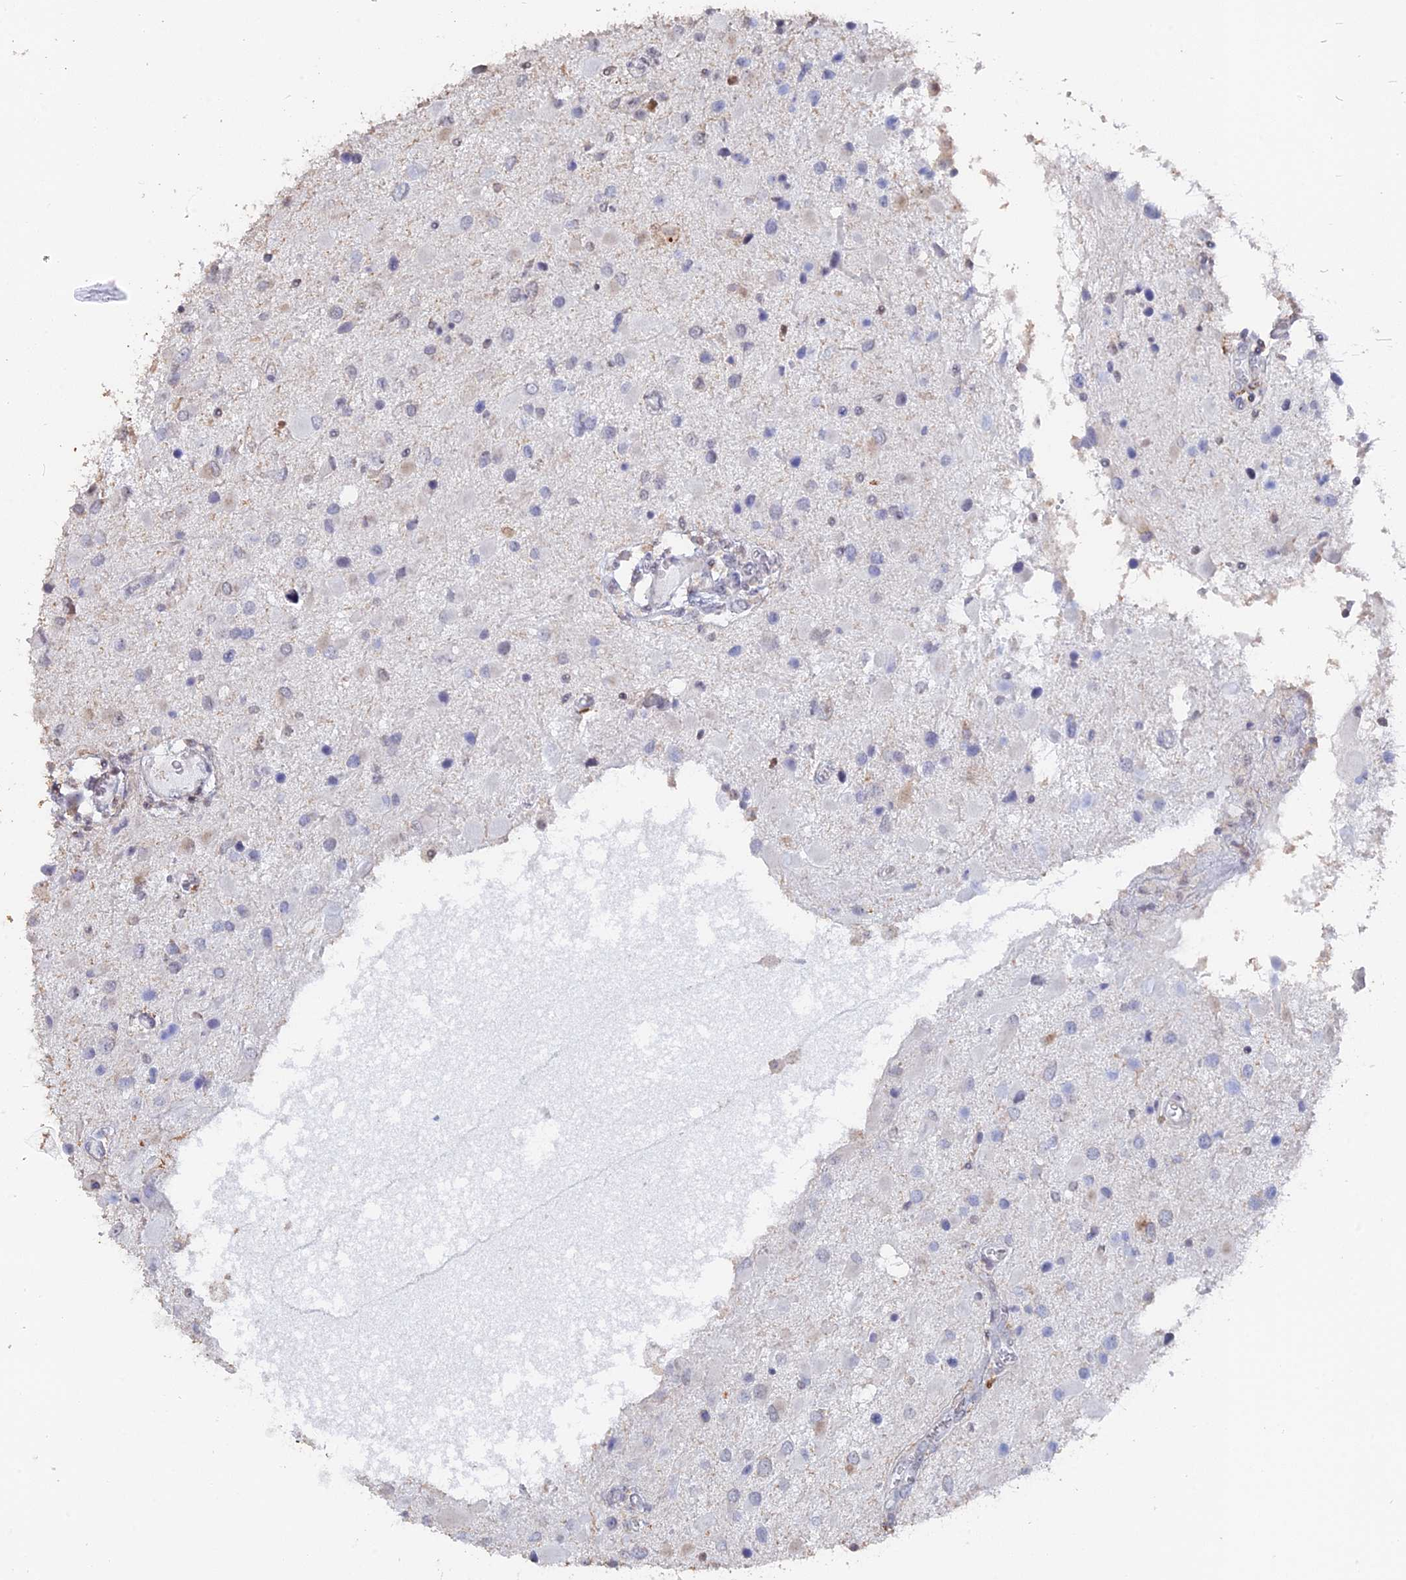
{"staining": {"intensity": "negative", "quantity": "none", "location": "none"}, "tissue": "glioma", "cell_type": "Tumor cells", "image_type": "cancer", "snomed": [{"axis": "morphology", "description": "Glioma, malignant, High grade"}, {"axis": "topography", "description": "Brain"}], "caption": "This is a micrograph of immunohistochemistry (IHC) staining of malignant glioma (high-grade), which shows no staining in tumor cells.", "gene": "SEMG2", "patient": {"sex": "male", "age": 53}}